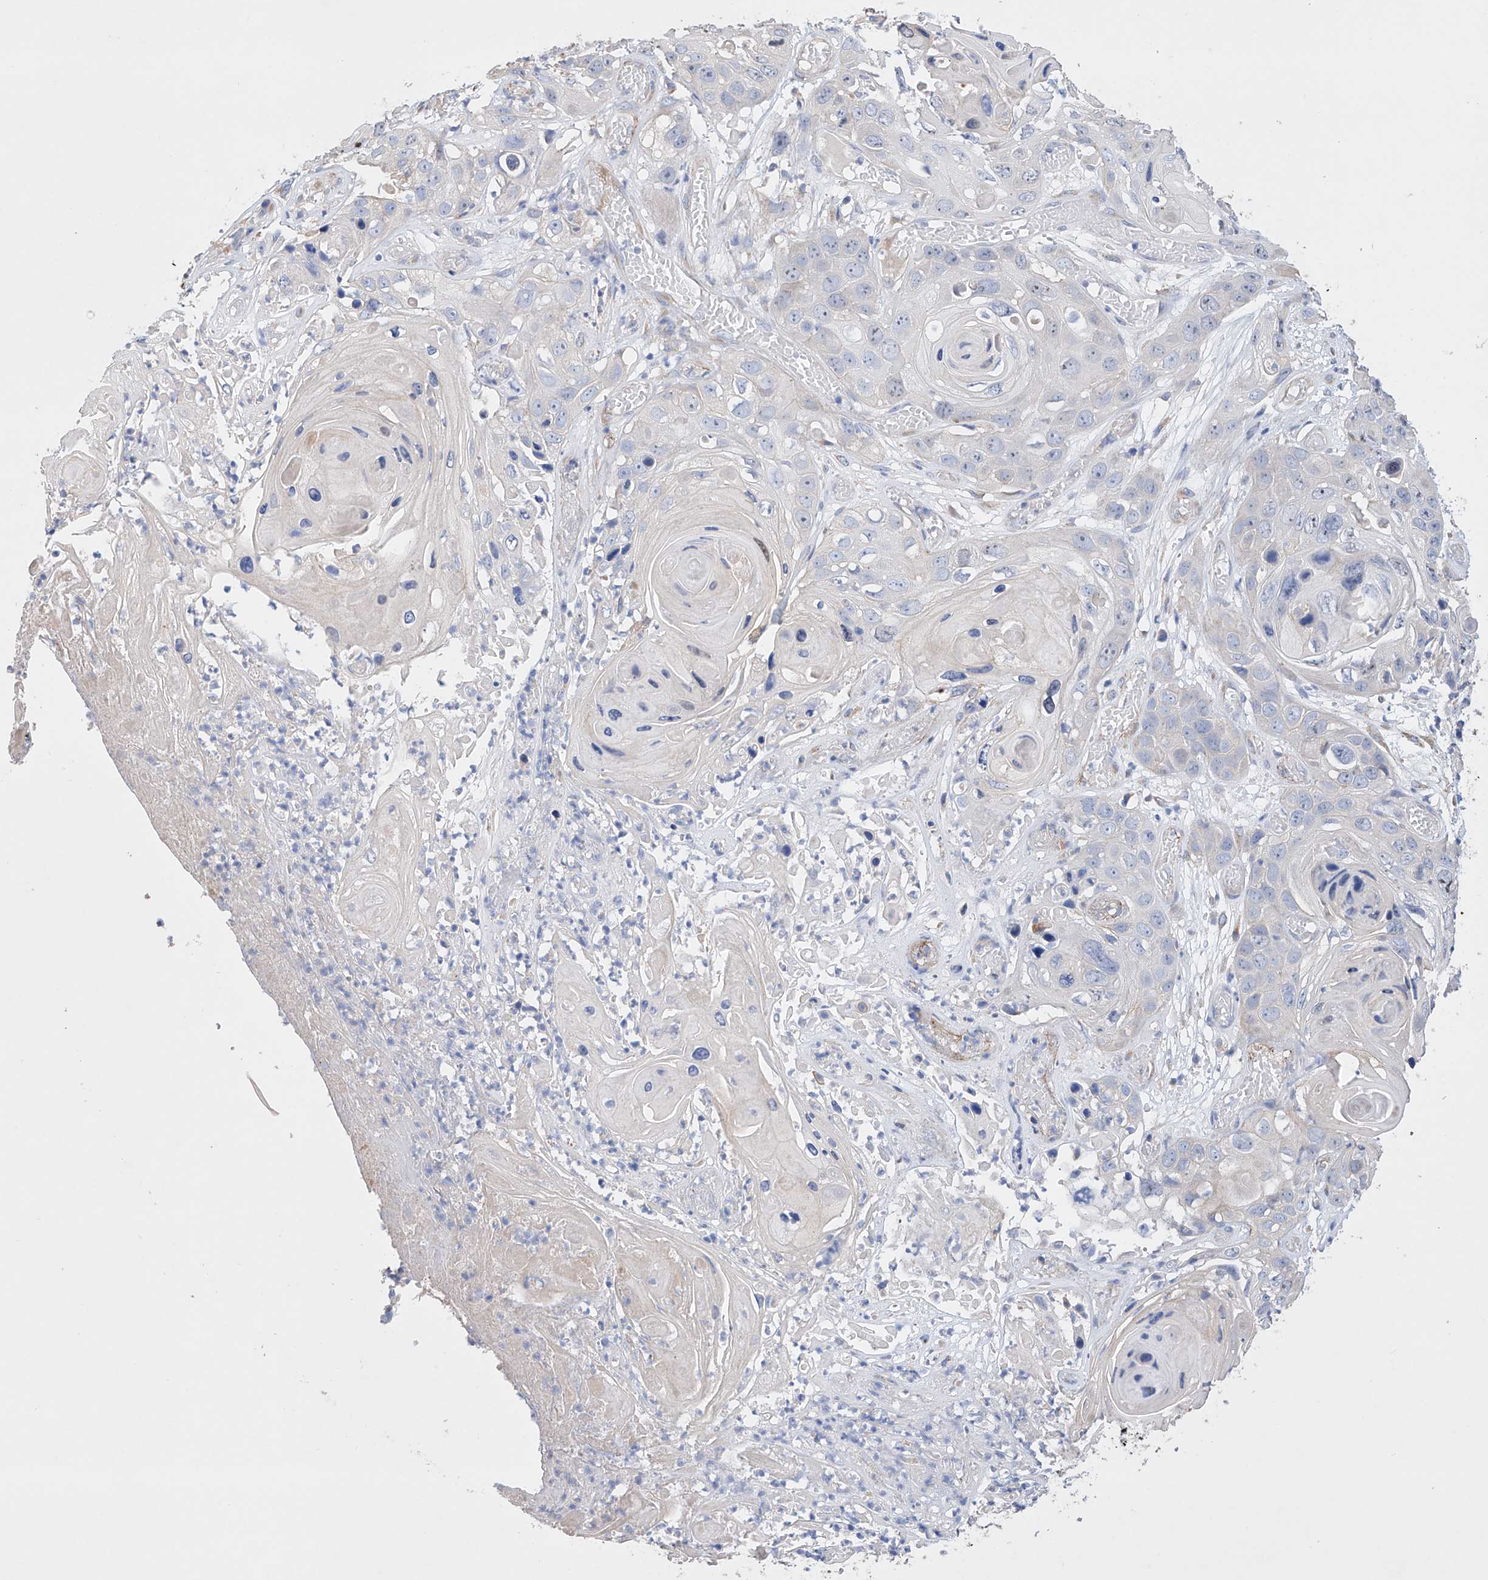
{"staining": {"intensity": "negative", "quantity": "none", "location": "none"}, "tissue": "skin cancer", "cell_type": "Tumor cells", "image_type": "cancer", "snomed": [{"axis": "morphology", "description": "Squamous cell carcinoma, NOS"}, {"axis": "topography", "description": "Skin"}], "caption": "Skin cancer was stained to show a protein in brown. There is no significant staining in tumor cells.", "gene": "AFG1L", "patient": {"sex": "male", "age": 55}}